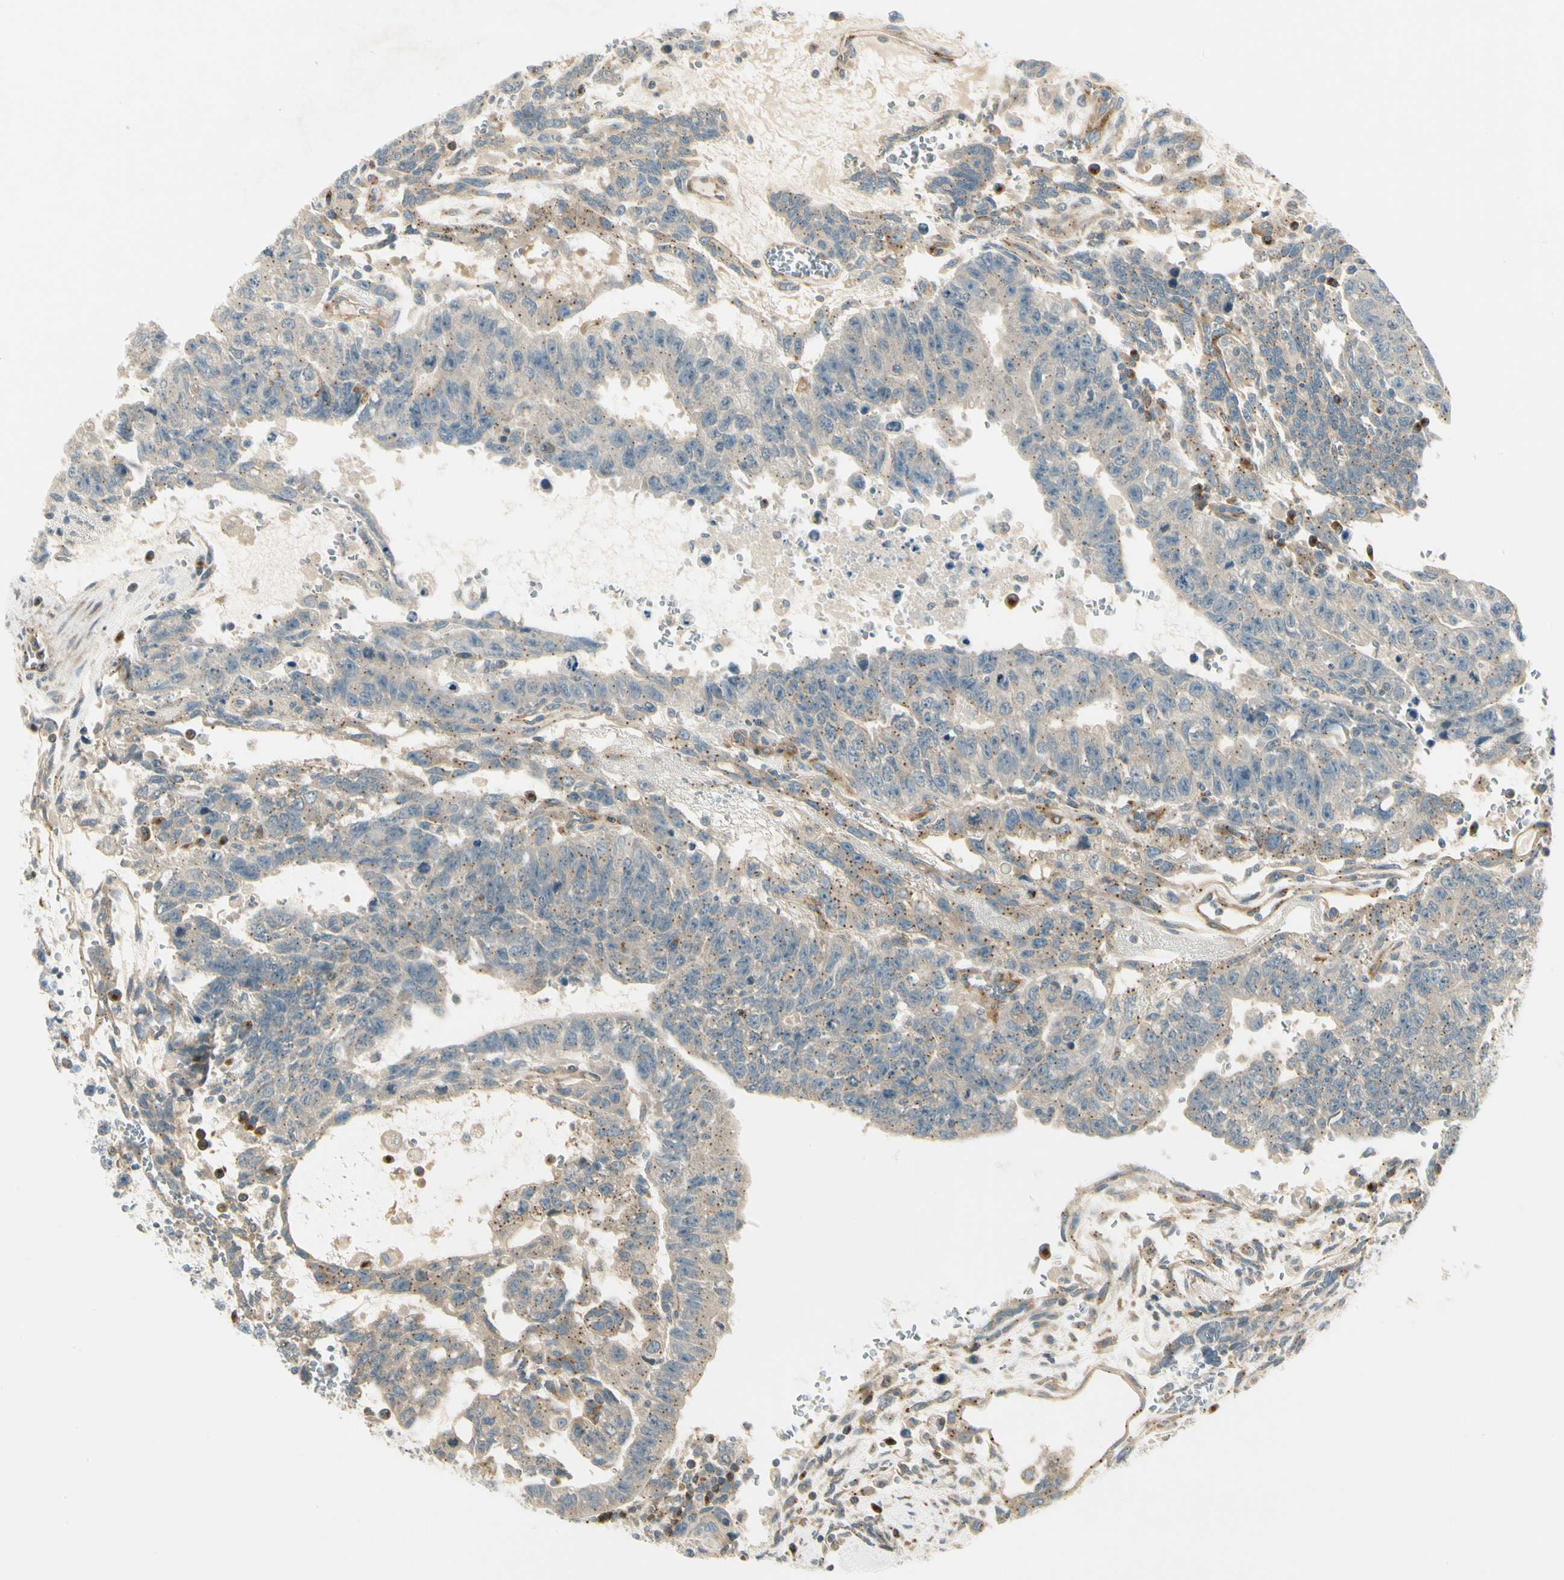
{"staining": {"intensity": "weak", "quantity": ">75%", "location": "cytoplasmic/membranous"}, "tissue": "testis cancer", "cell_type": "Tumor cells", "image_type": "cancer", "snomed": [{"axis": "morphology", "description": "Seminoma, NOS"}, {"axis": "morphology", "description": "Carcinoma, Embryonal, NOS"}, {"axis": "topography", "description": "Testis"}], "caption": "Testis cancer stained for a protein exhibits weak cytoplasmic/membranous positivity in tumor cells. The protein of interest is stained brown, and the nuclei are stained in blue (DAB IHC with brightfield microscopy, high magnification).", "gene": "MANSC1", "patient": {"sex": "male", "age": 52}}